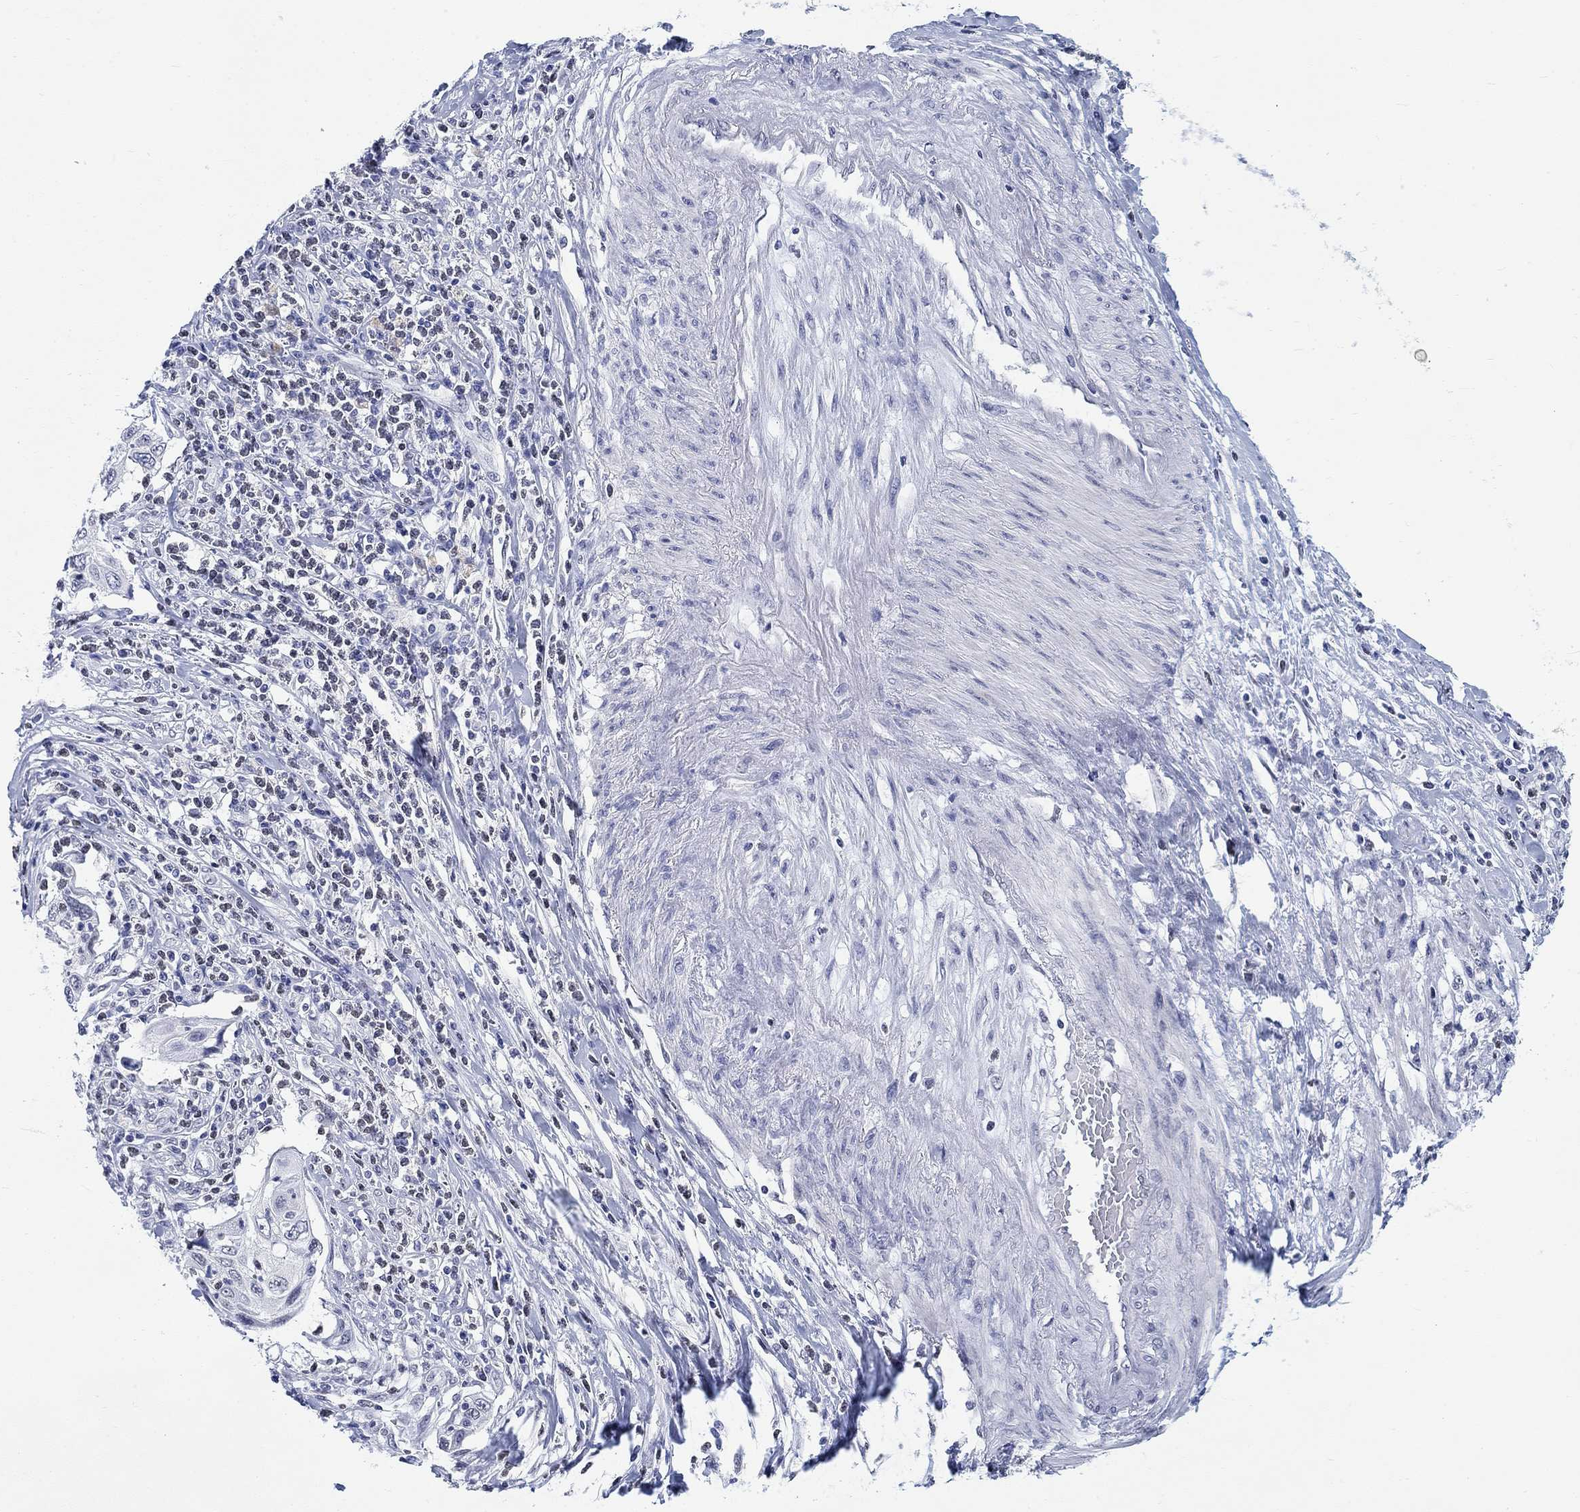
{"staining": {"intensity": "negative", "quantity": "none", "location": "none"}, "tissue": "cervical cancer", "cell_type": "Tumor cells", "image_type": "cancer", "snomed": [{"axis": "morphology", "description": "Squamous cell carcinoma, NOS"}, {"axis": "topography", "description": "Cervix"}], "caption": "Tumor cells show no significant protein staining in squamous cell carcinoma (cervical). (DAB IHC visualized using brightfield microscopy, high magnification).", "gene": "ANKS1B", "patient": {"sex": "female", "age": 70}}